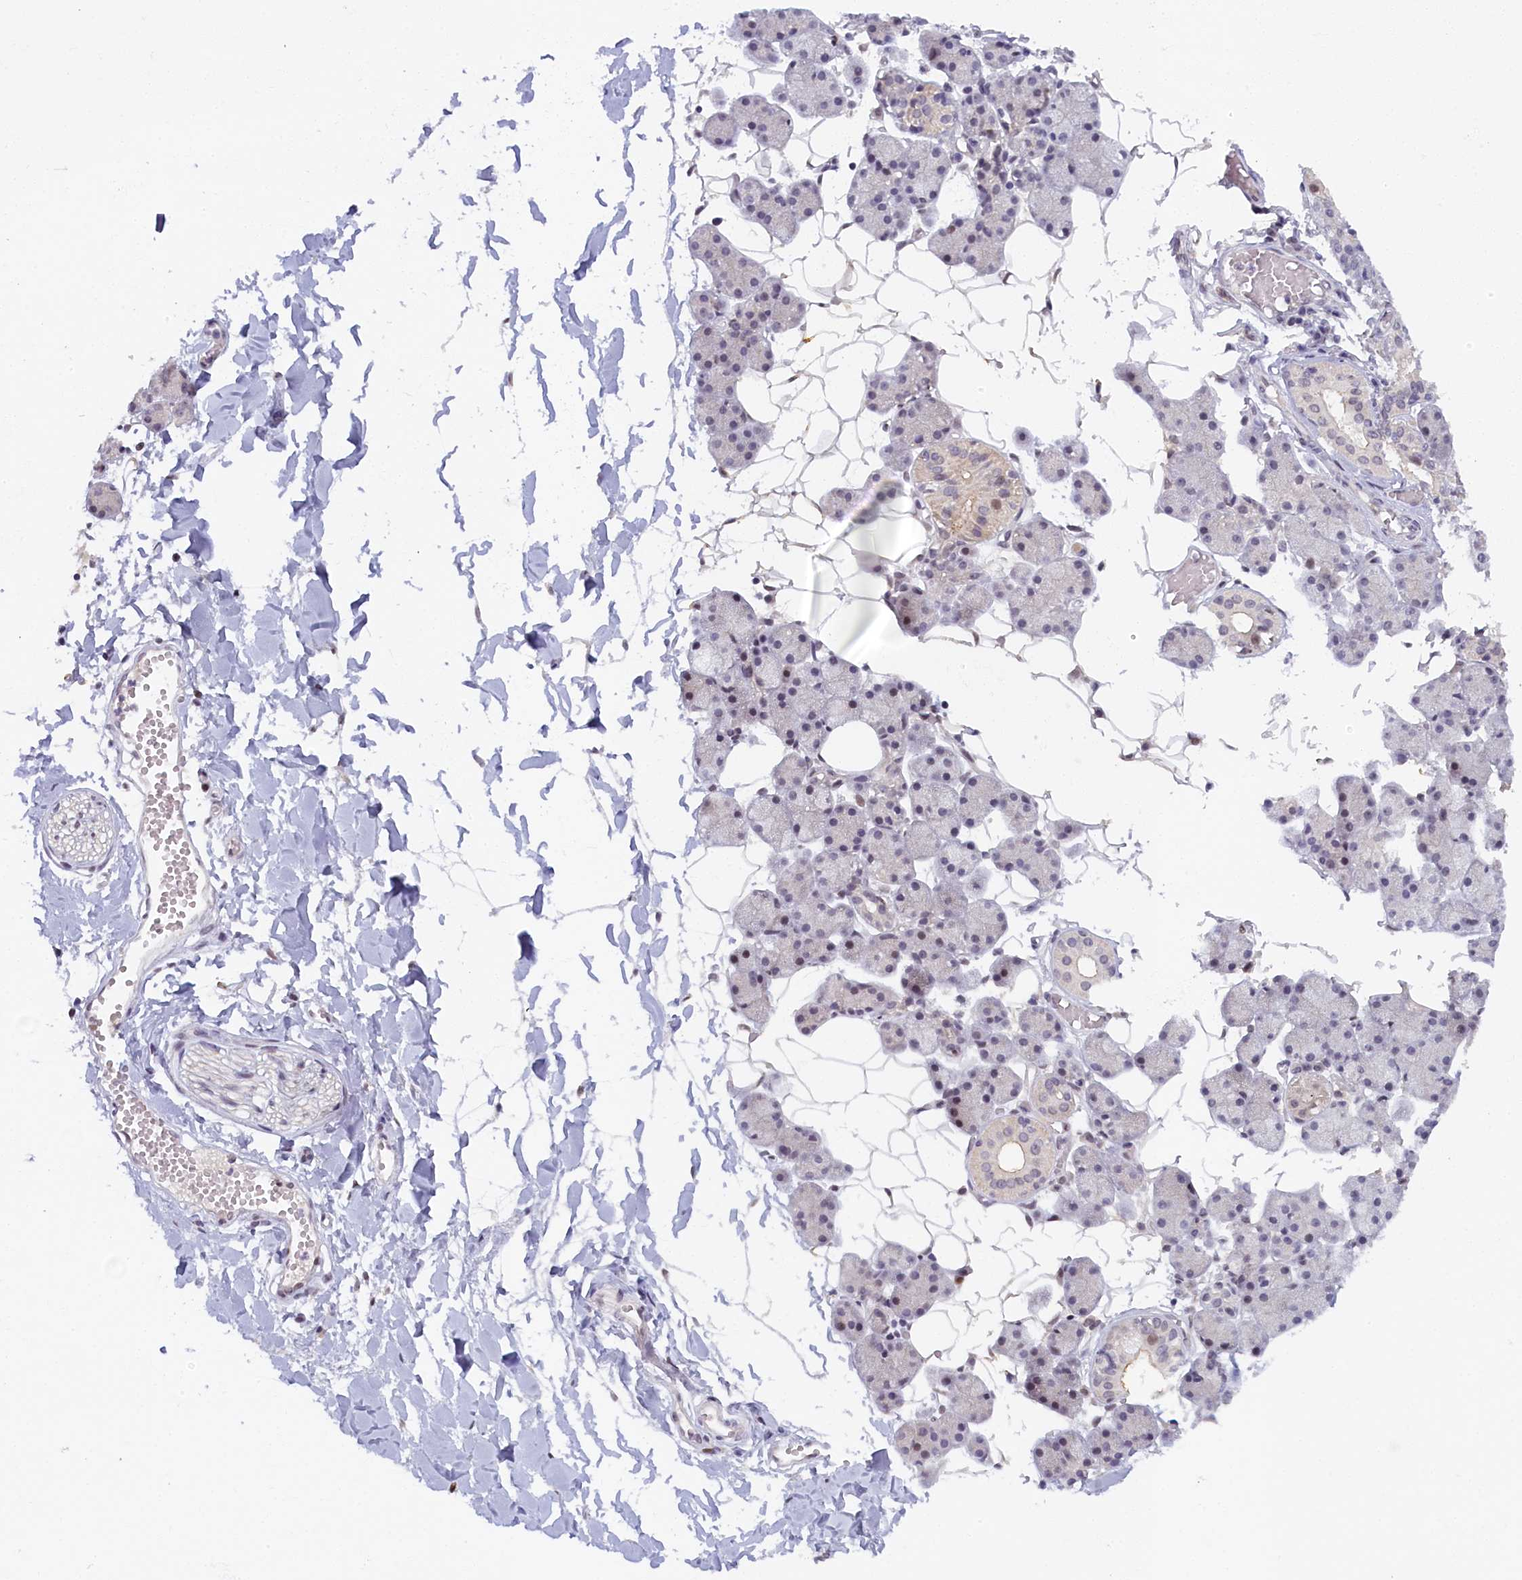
{"staining": {"intensity": "negative", "quantity": "none", "location": "none"}, "tissue": "salivary gland", "cell_type": "Glandular cells", "image_type": "normal", "snomed": [{"axis": "morphology", "description": "Normal tissue, NOS"}, {"axis": "topography", "description": "Salivary gland"}], "caption": "This is an immunohistochemistry (IHC) histopathology image of benign salivary gland. There is no expression in glandular cells.", "gene": "SEC31B", "patient": {"sex": "female", "age": 33}}